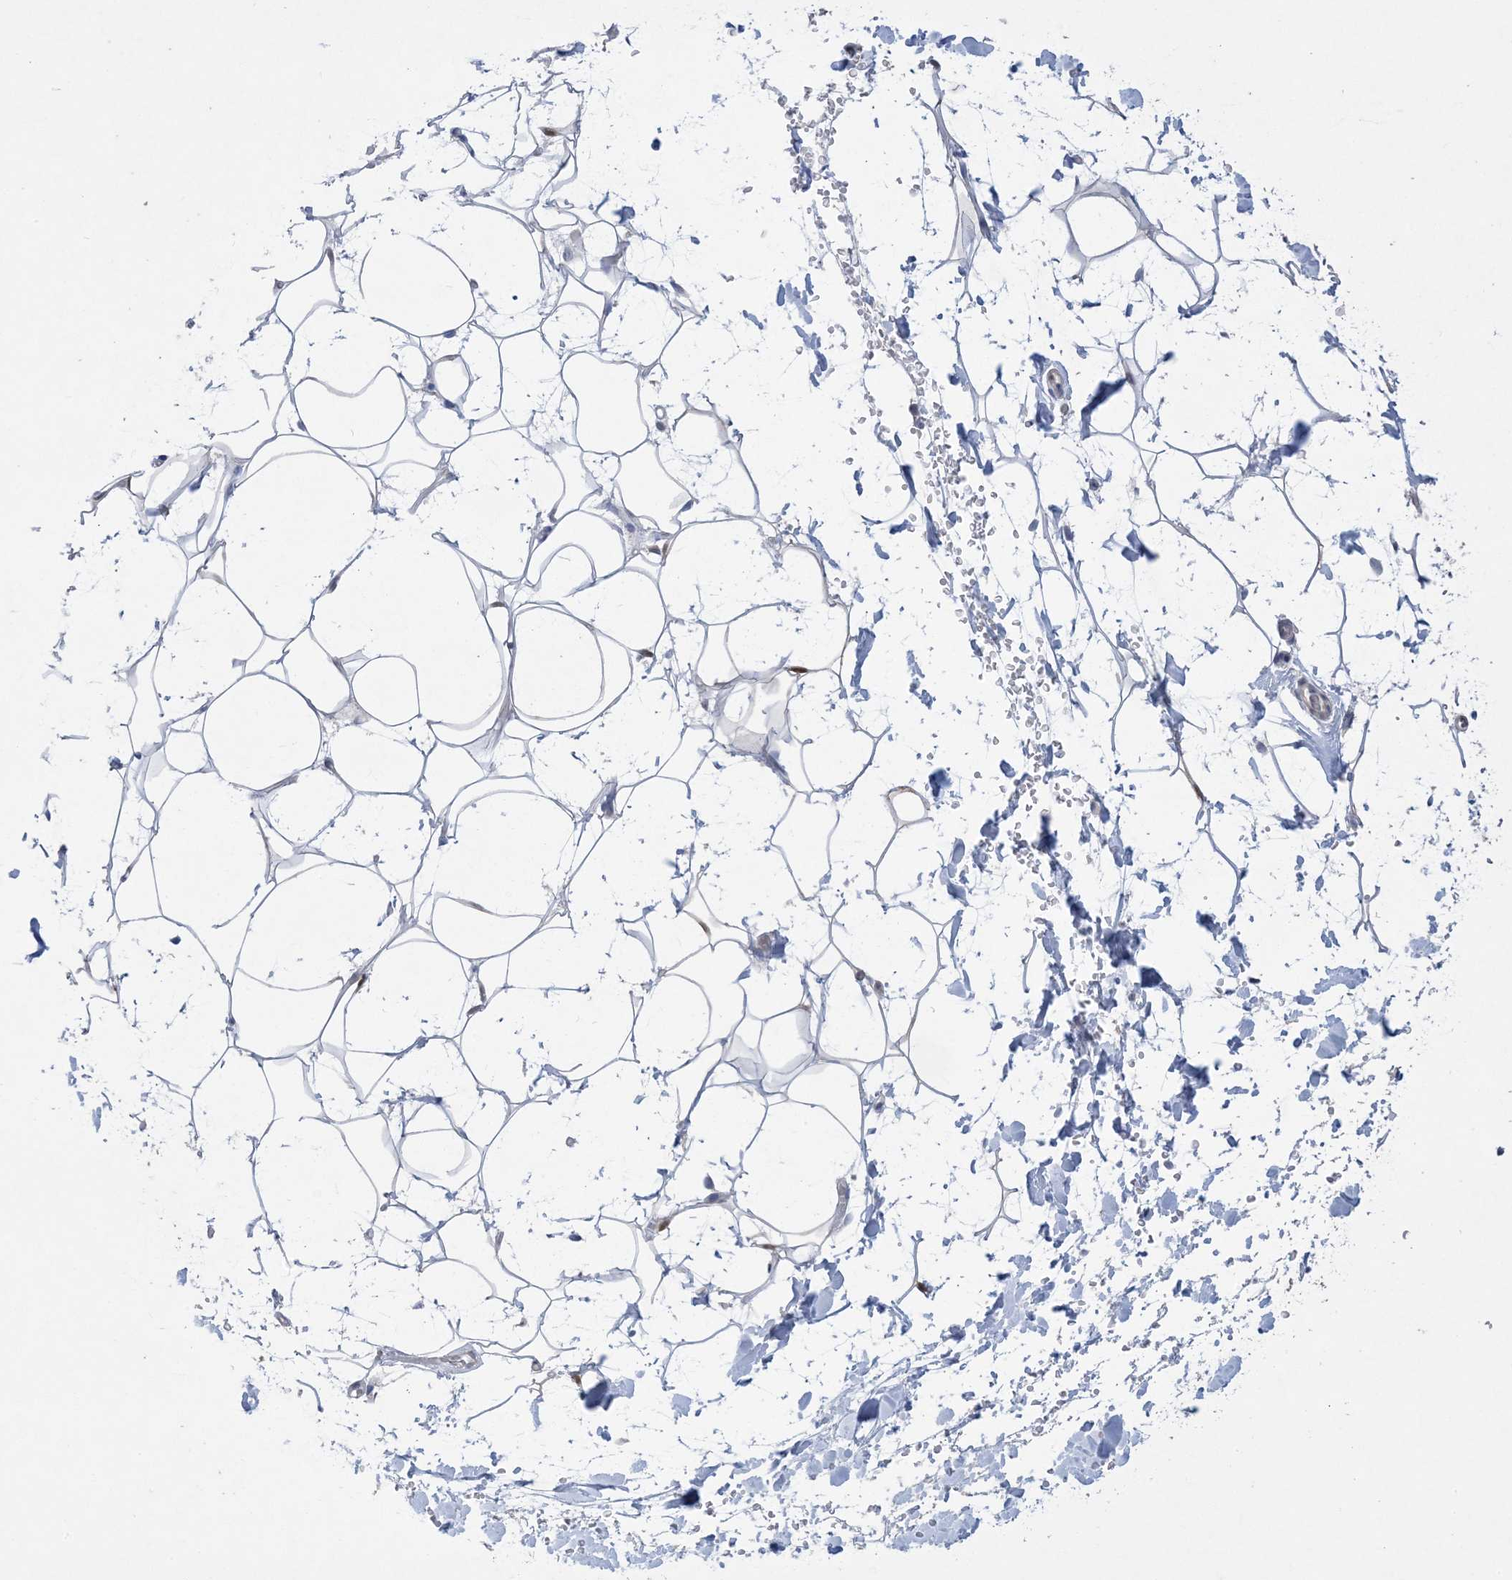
{"staining": {"intensity": "negative", "quantity": "none", "location": "none"}, "tissue": "adipose tissue", "cell_type": "Adipocytes", "image_type": "normal", "snomed": [{"axis": "morphology", "description": "Normal tissue, NOS"}, {"axis": "topography", "description": "Breast"}], "caption": "Immunohistochemical staining of benign adipose tissue reveals no significant positivity in adipocytes. (DAB (3,3'-diaminobenzidine) IHC visualized using brightfield microscopy, high magnification).", "gene": "HMGCS1", "patient": {"sex": "female", "age": 26}}